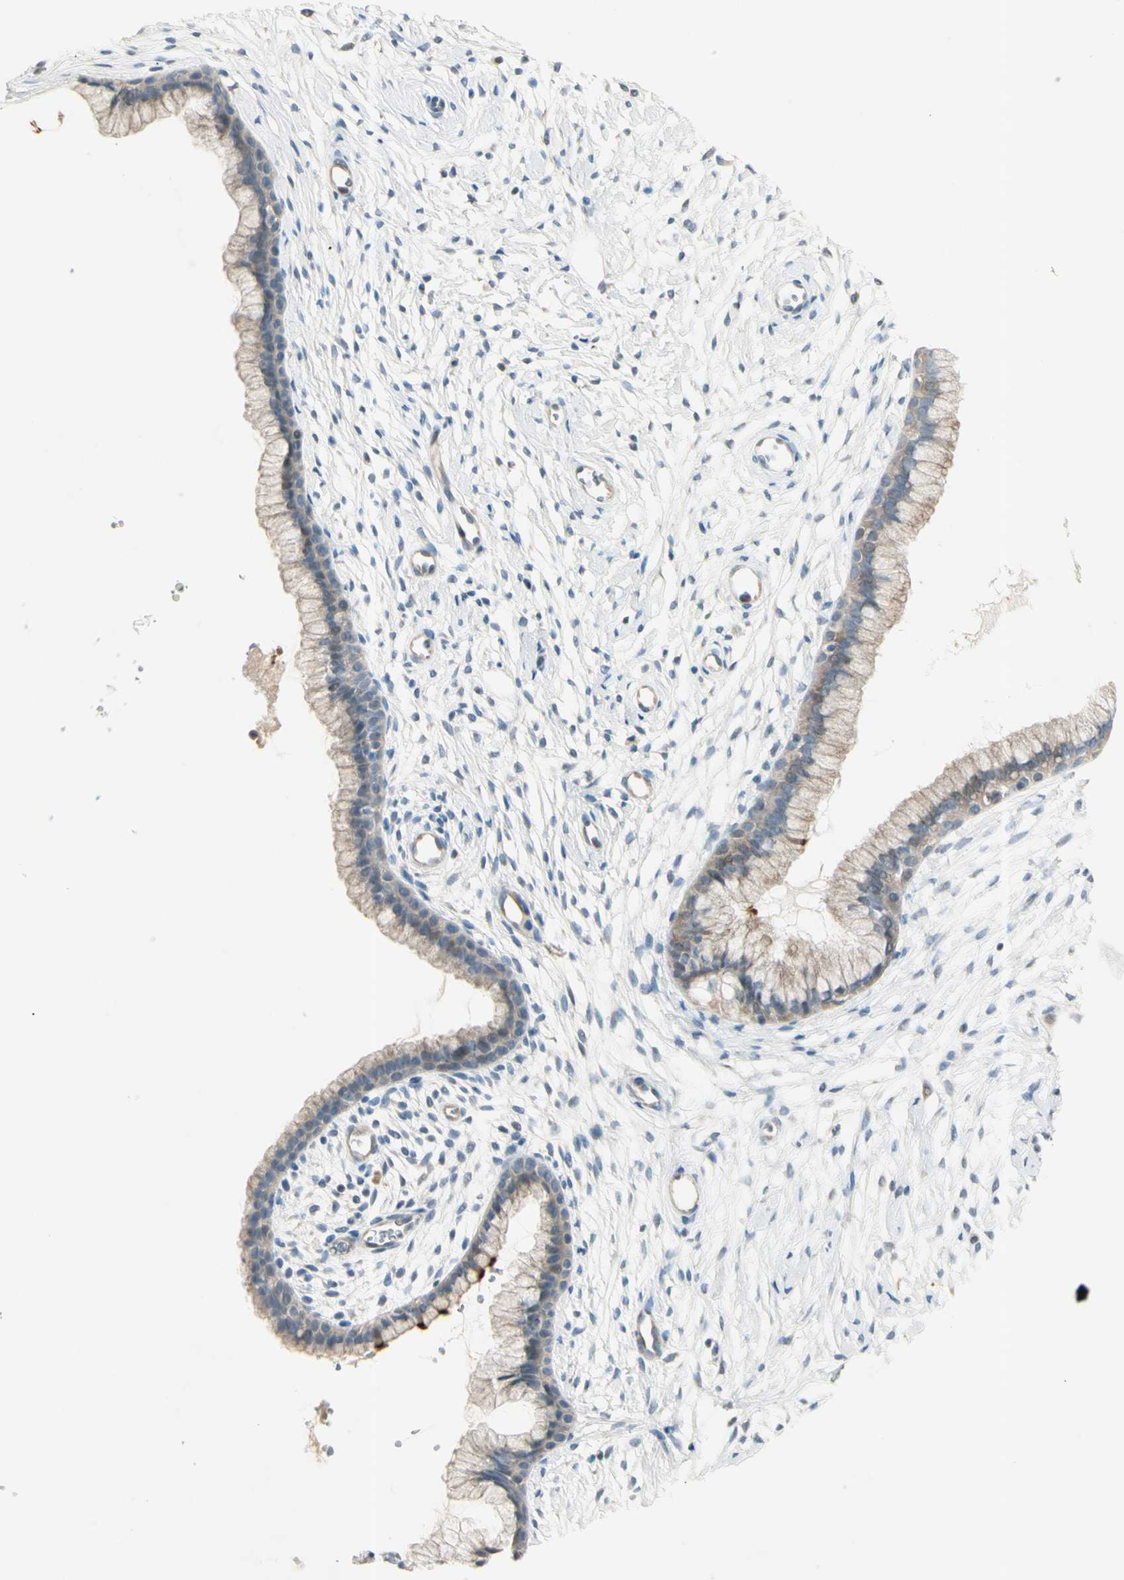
{"staining": {"intensity": "weak", "quantity": "25%-75%", "location": "cytoplasmic/membranous"}, "tissue": "cervix", "cell_type": "Glandular cells", "image_type": "normal", "snomed": [{"axis": "morphology", "description": "Normal tissue, NOS"}, {"axis": "topography", "description": "Cervix"}], "caption": "Glandular cells exhibit weak cytoplasmic/membranous expression in about 25%-75% of cells in benign cervix.", "gene": "CYP2E1", "patient": {"sex": "female", "age": 39}}